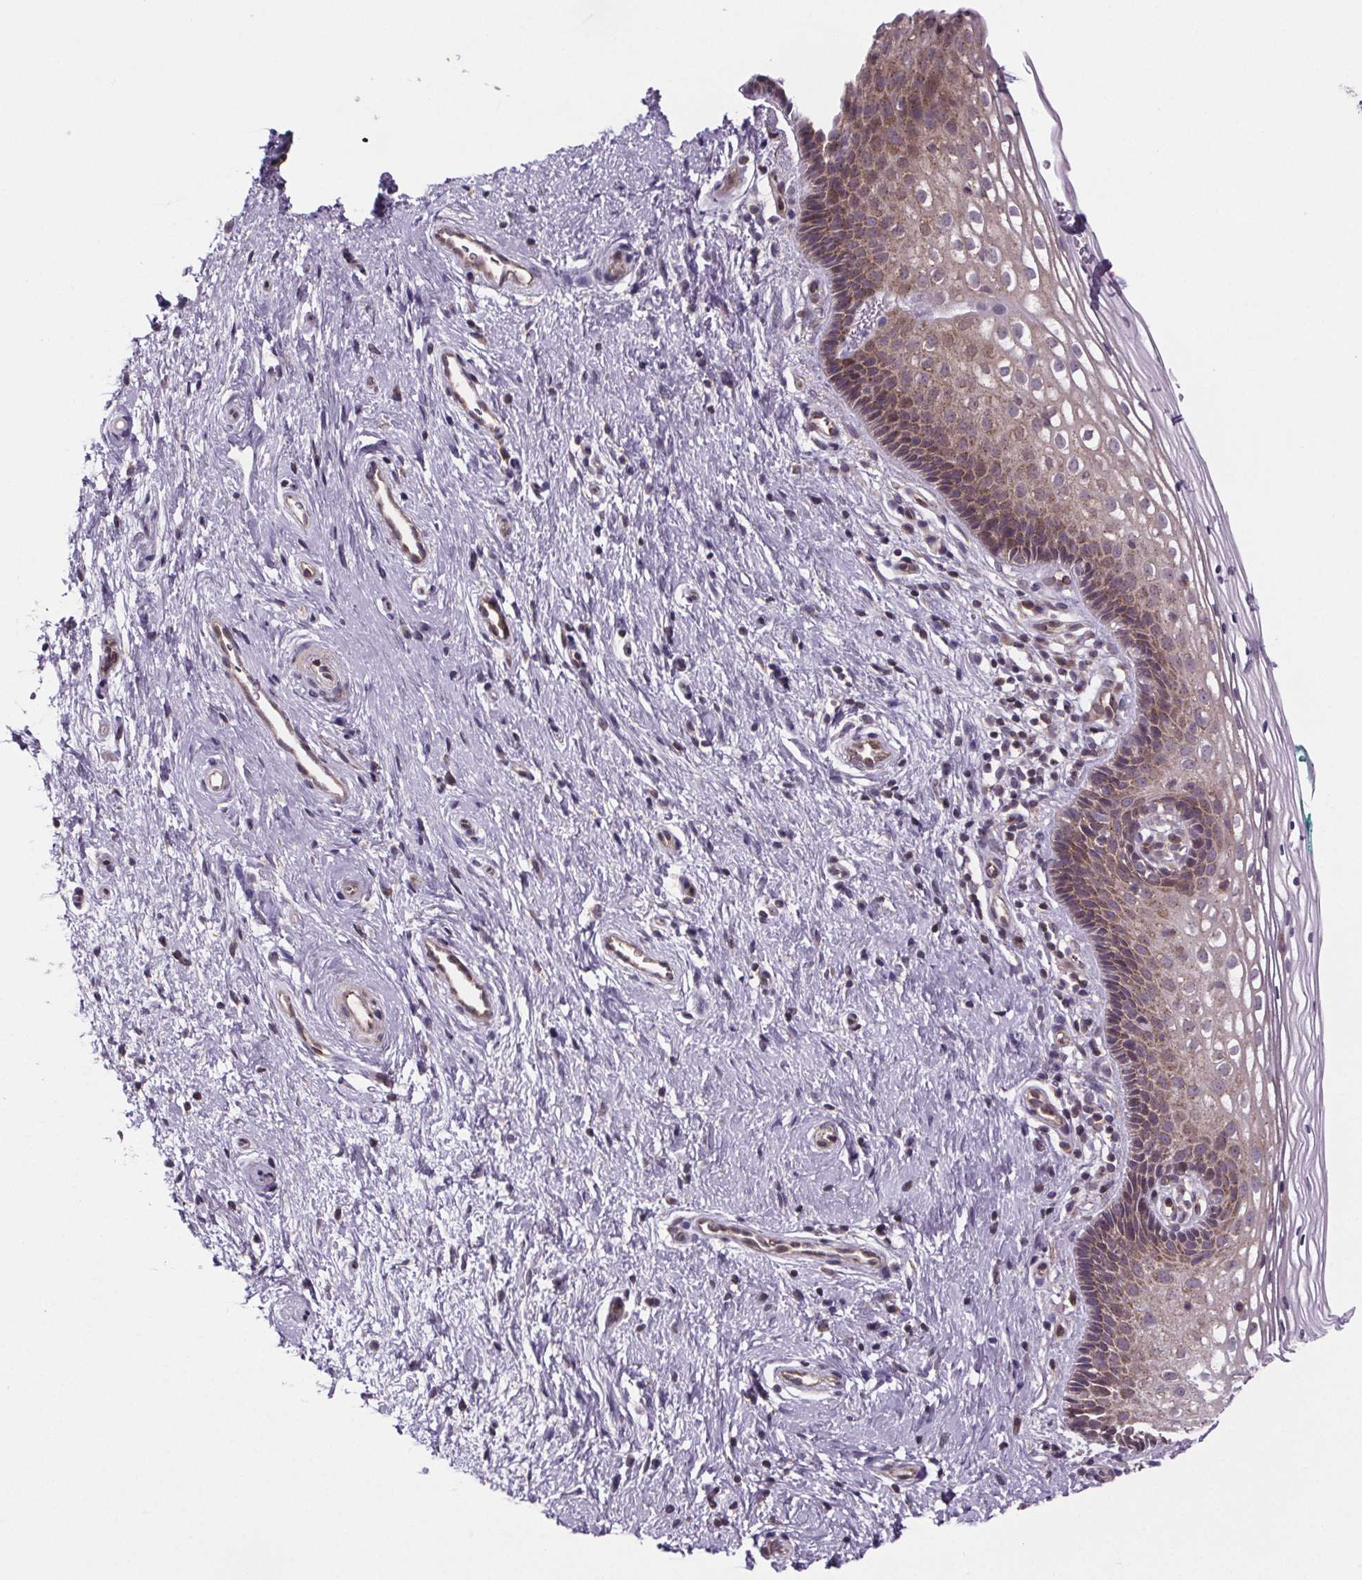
{"staining": {"intensity": "weak", "quantity": ">75%", "location": "cytoplasmic/membranous"}, "tissue": "cervix", "cell_type": "Glandular cells", "image_type": "normal", "snomed": [{"axis": "morphology", "description": "Normal tissue, NOS"}, {"axis": "topography", "description": "Cervix"}], "caption": "A high-resolution photomicrograph shows immunohistochemistry (IHC) staining of unremarkable cervix, which shows weak cytoplasmic/membranous staining in approximately >75% of glandular cells. (Stains: DAB (3,3'-diaminobenzidine) in brown, nuclei in blue, Microscopy: brightfield microscopy at high magnification).", "gene": "TTC12", "patient": {"sex": "female", "age": 34}}